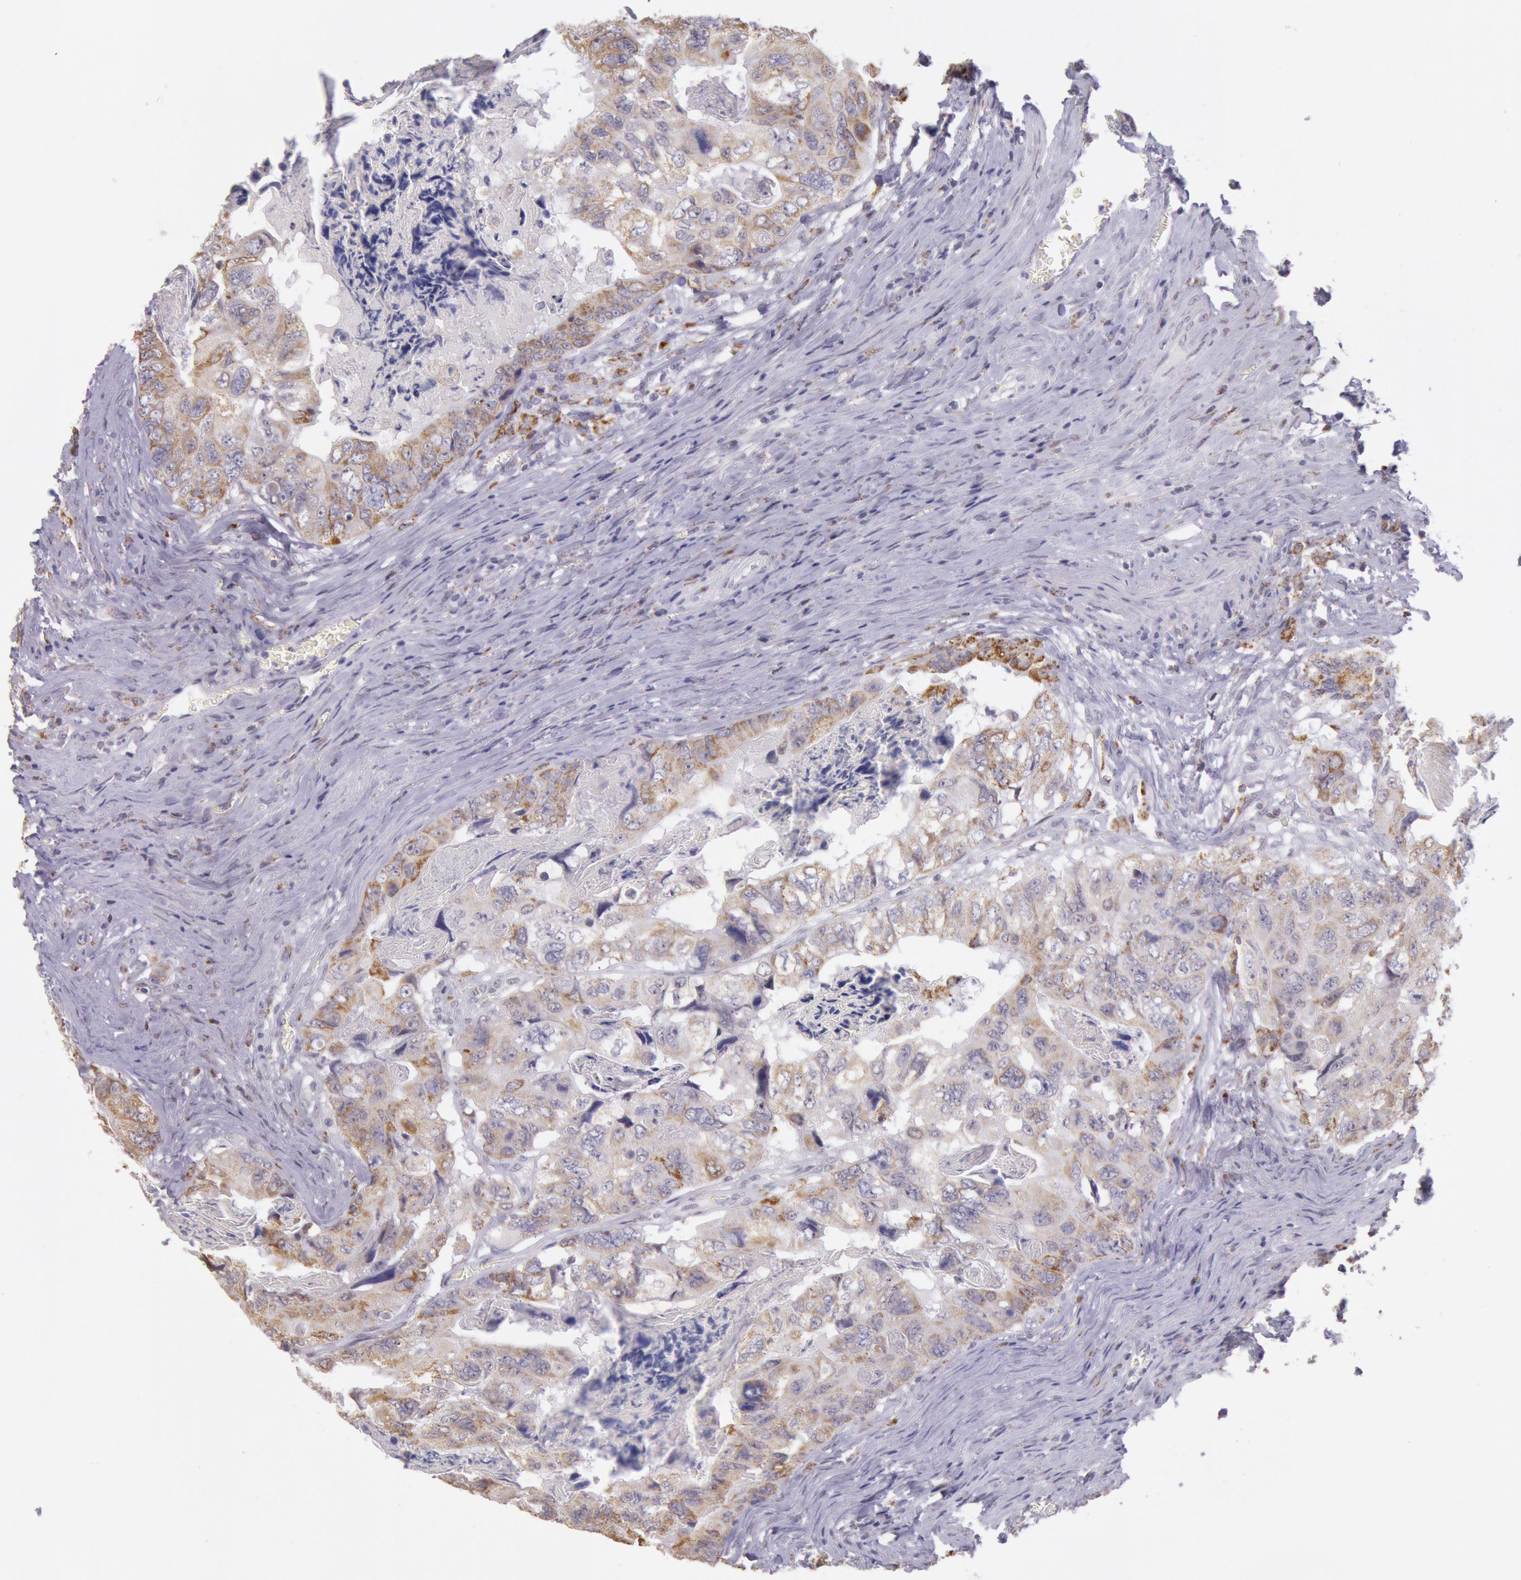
{"staining": {"intensity": "weak", "quantity": ">75%", "location": "cytoplasmic/membranous"}, "tissue": "colorectal cancer", "cell_type": "Tumor cells", "image_type": "cancer", "snomed": [{"axis": "morphology", "description": "Adenocarcinoma, NOS"}, {"axis": "topography", "description": "Rectum"}], "caption": "Tumor cells exhibit low levels of weak cytoplasmic/membranous expression in about >75% of cells in colorectal cancer (adenocarcinoma).", "gene": "FRMD6", "patient": {"sex": "female", "age": 82}}